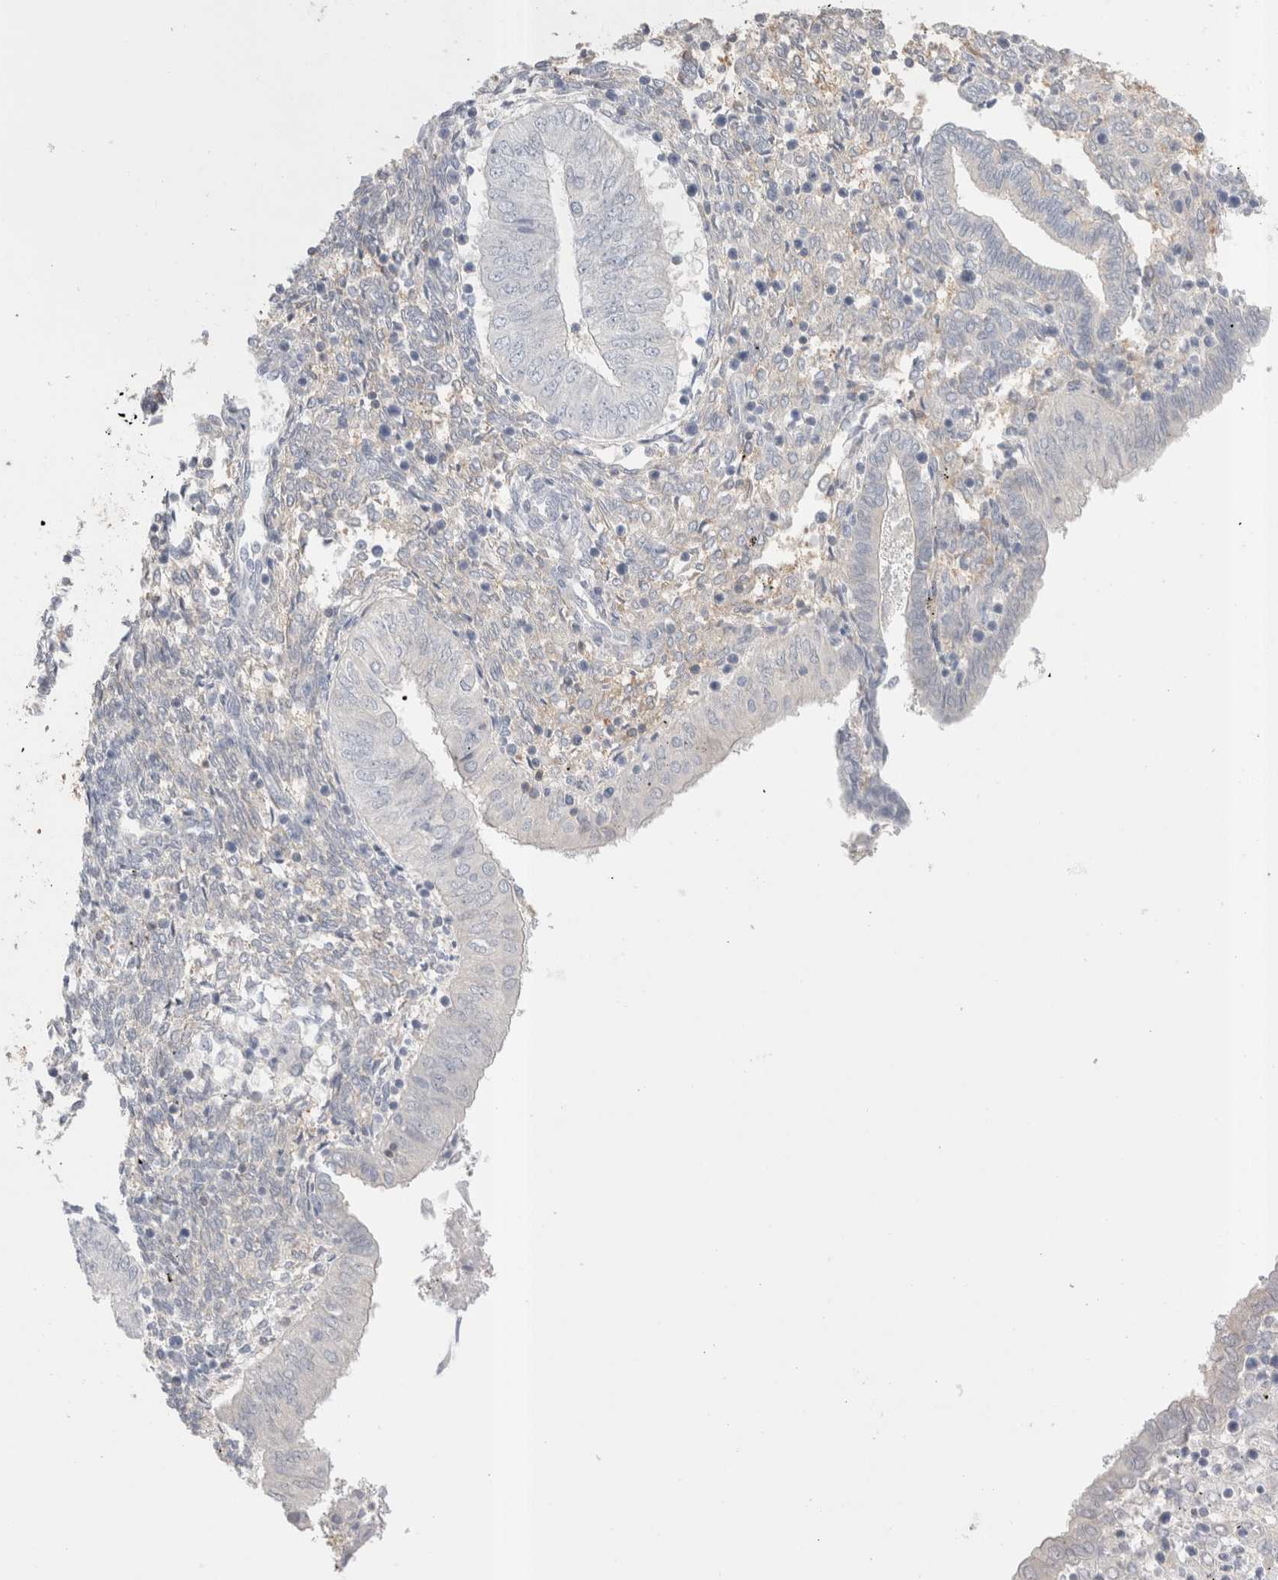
{"staining": {"intensity": "negative", "quantity": "none", "location": "none"}, "tissue": "endometrial cancer", "cell_type": "Tumor cells", "image_type": "cancer", "snomed": [{"axis": "morphology", "description": "Normal tissue, NOS"}, {"axis": "morphology", "description": "Adenocarcinoma, NOS"}, {"axis": "topography", "description": "Endometrium"}], "caption": "Immunohistochemistry (IHC) histopathology image of human endometrial cancer stained for a protein (brown), which reveals no staining in tumor cells.", "gene": "CAPN2", "patient": {"sex": "female", "age": 53}}